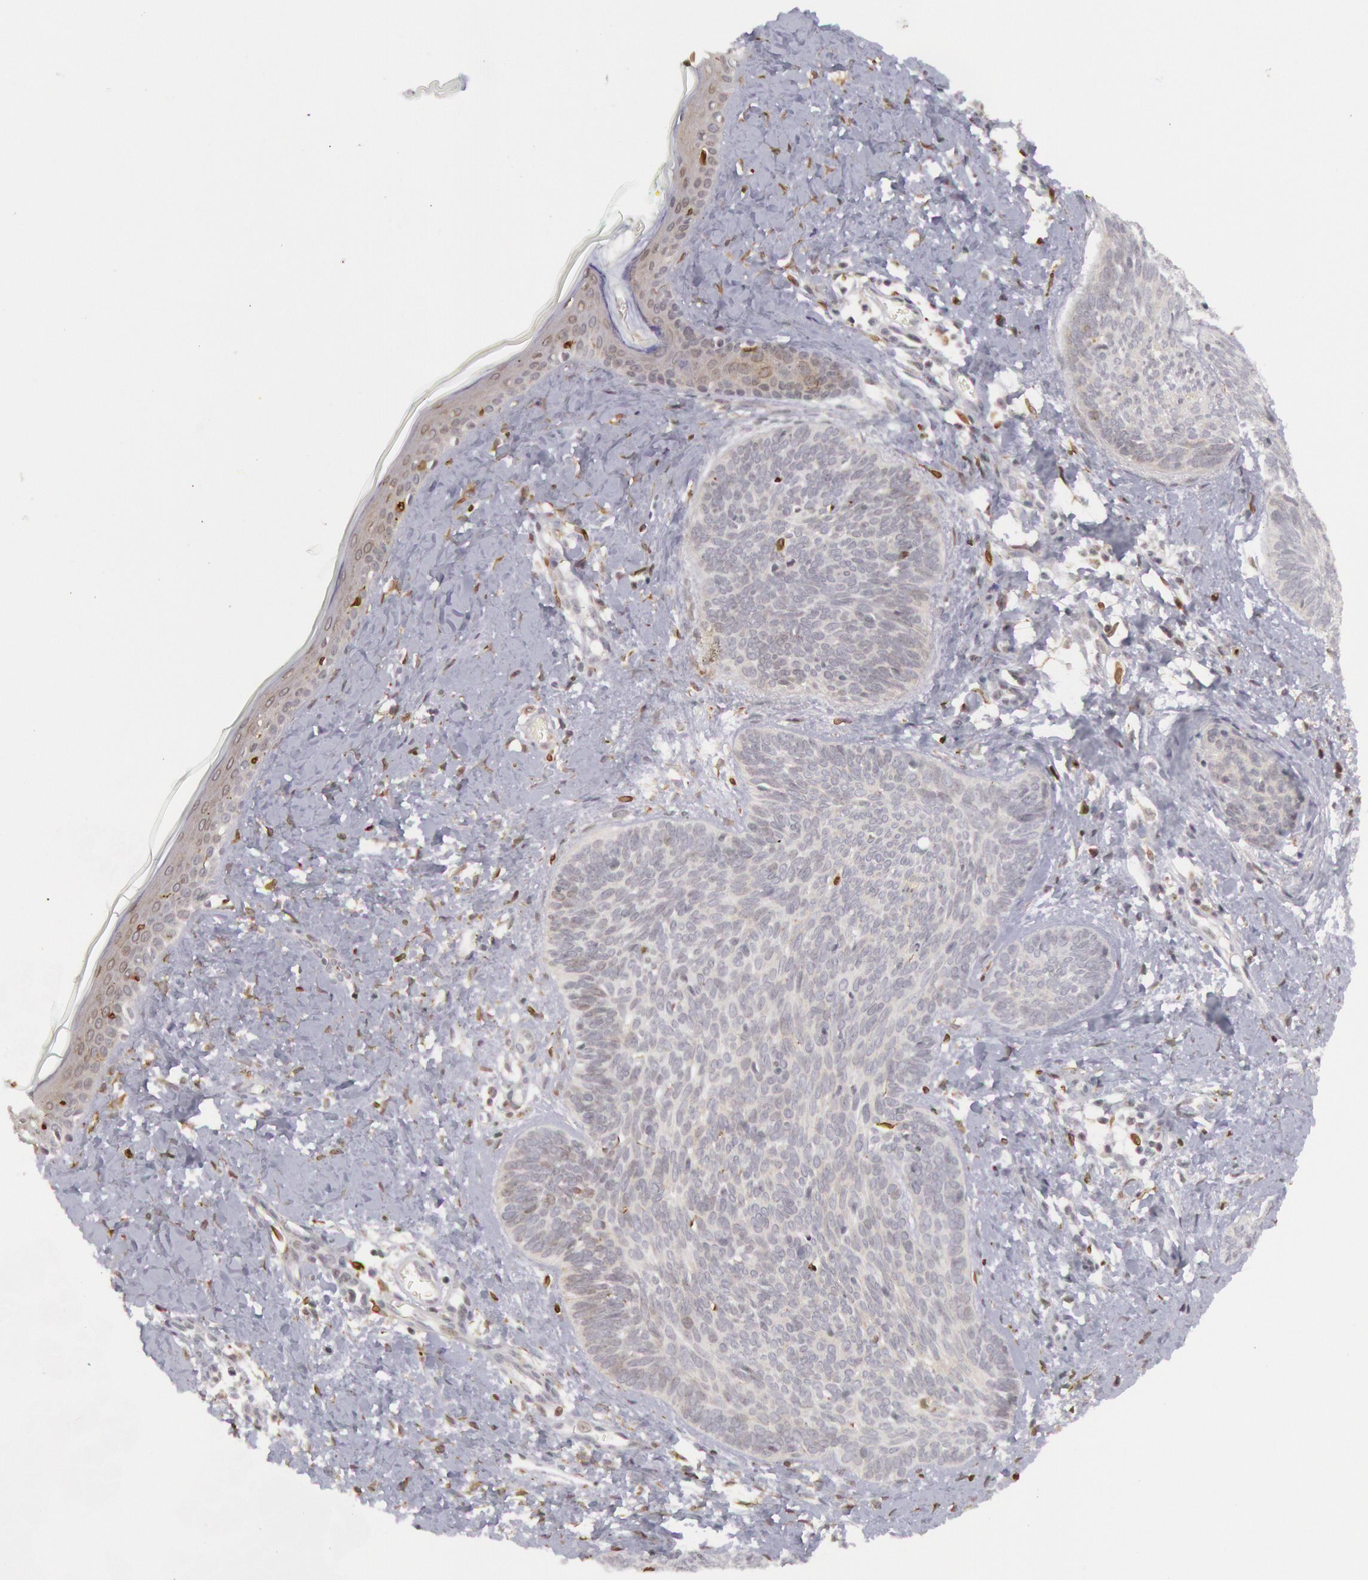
{"staining": {"intensity": "negative", "quantity": "none", "location": "none"}, "tissue": "skin cancer", "cell_type": "Tumor cells", "image_type": "cancer", "snomed": [{"axis": "morphology", "description": "Basal cell carcinoma"}, {"axis": "topography", "description": "Skin"}], "caption": "There is no significant expression in tumor cells of skin cancer (basal cell carcinoma).", "gene": "PTGS2", "patient": {"sex": "female", "age": 81}}